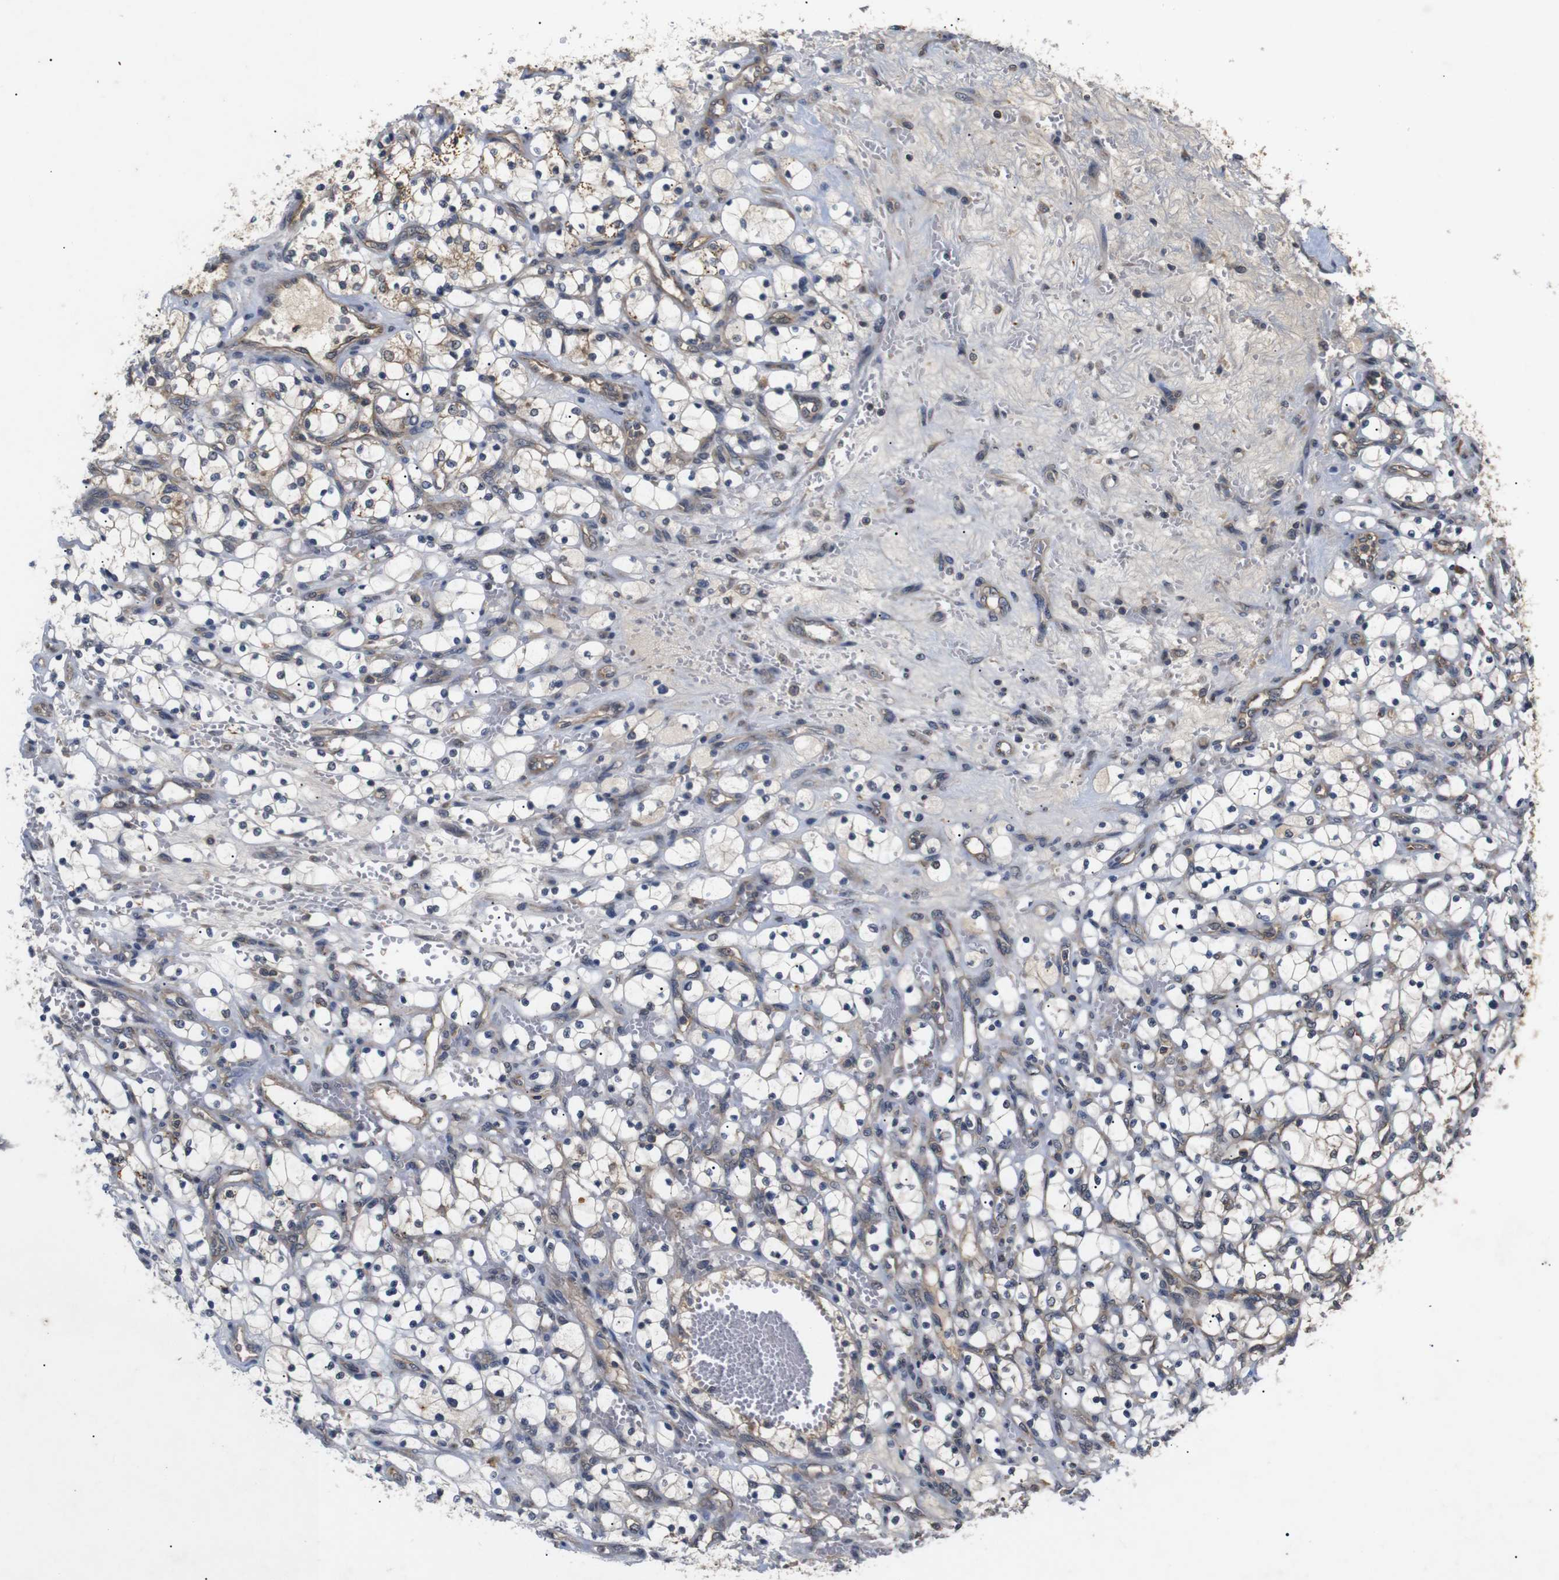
{"staining": {"intensity": "negative", "quantity": "none", "location": "none"}, "tissue": "renal cancer", "cell_type": "Tumor cells", "image_type": "cancer", "snomed": [{"axis": "morphology", "description": "Adenocarcinoma, NOS"}, {"axis": "topography", "description": "Kidney"}], "caption": "IHC micrograph of neoplastic tissue: renal adenocarcinoma stained with DAB demonstrates no significant protein expression in tumor cells.", "gene": "RIPK1", "patient": {"sex": "female", "age": 69}}